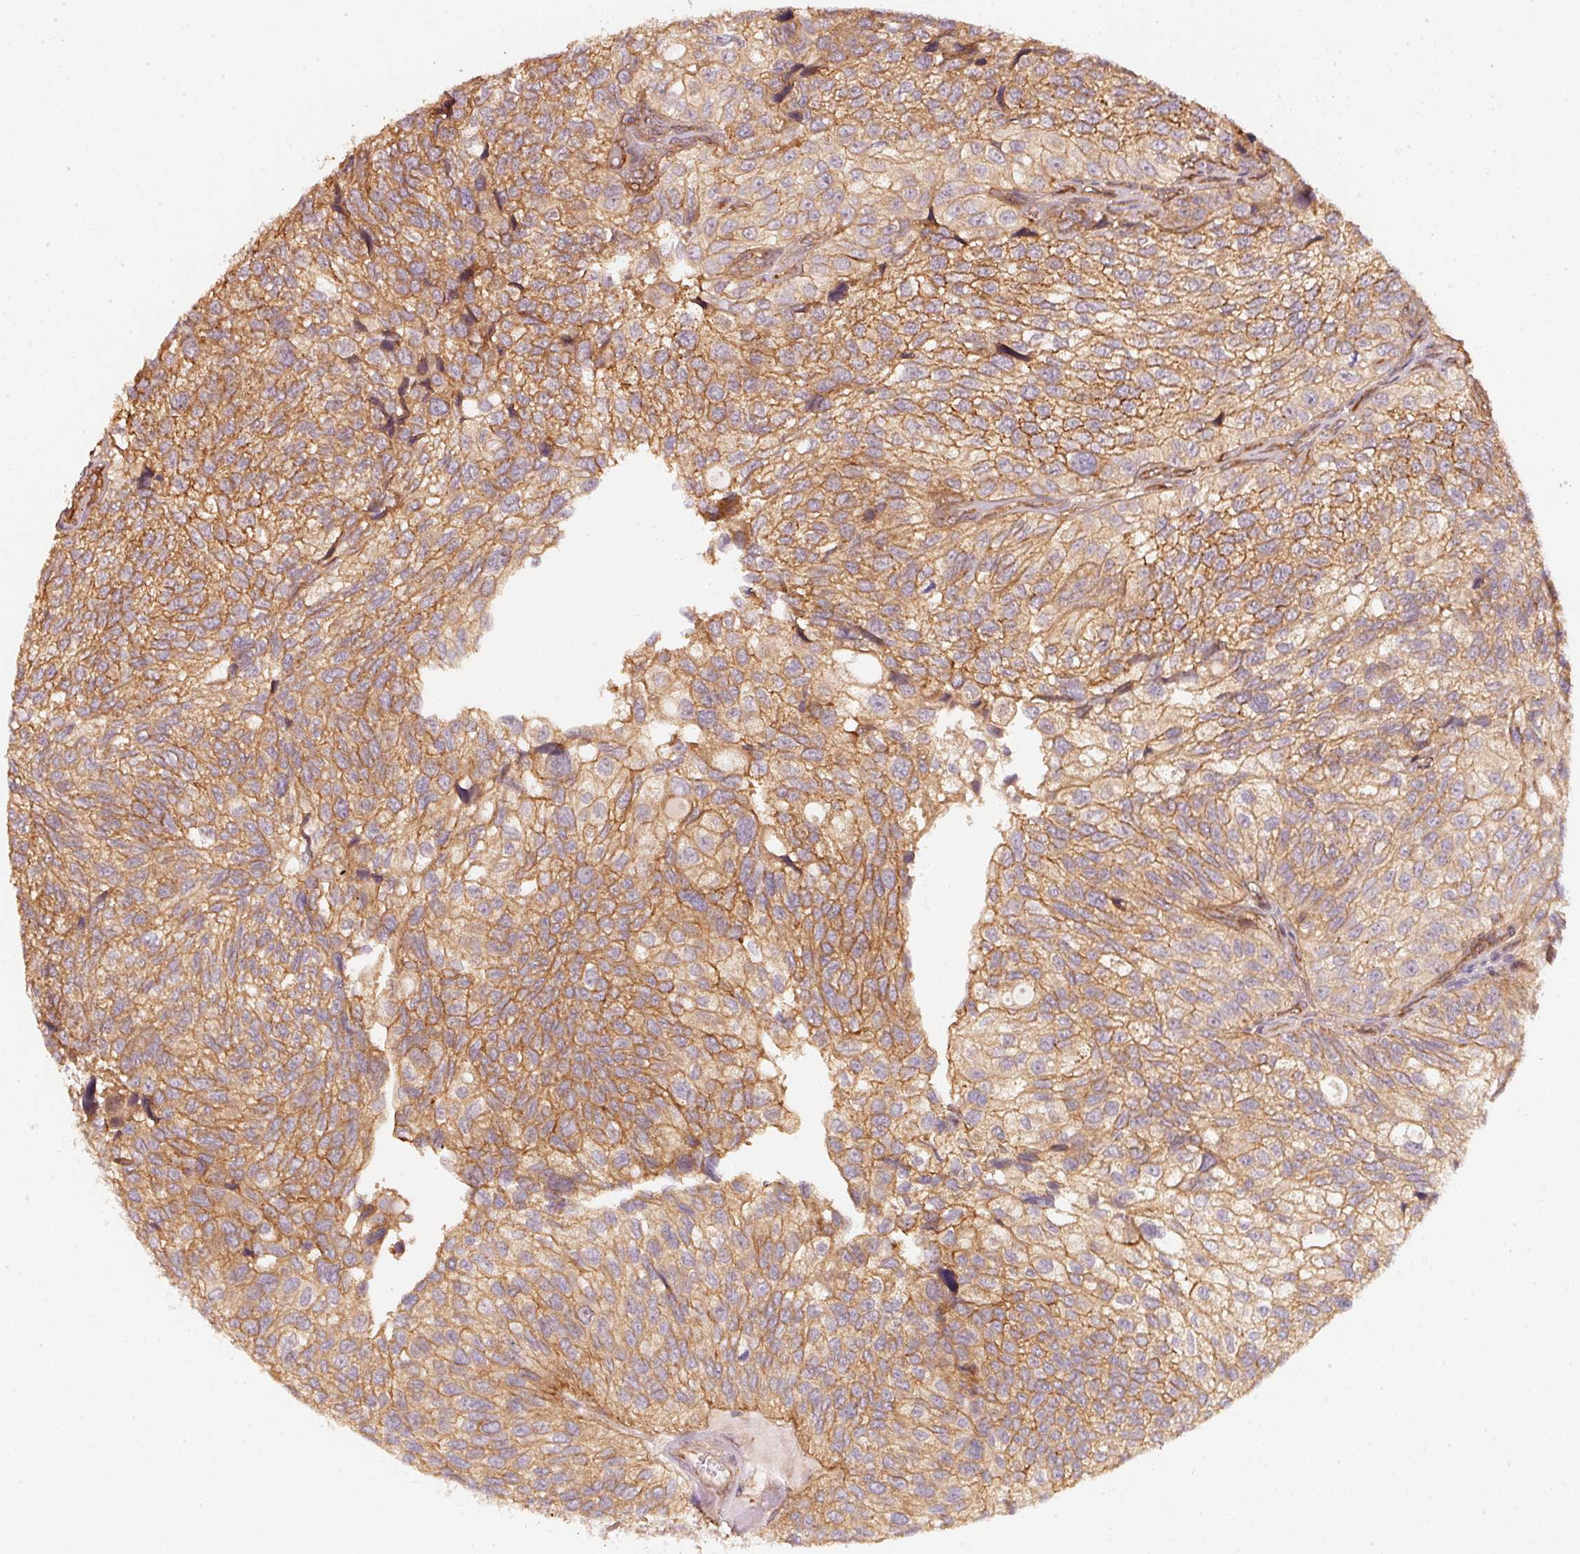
{"staining": {"intensity": "moderate", "quantity": ">75%", "location": "cytoplasmic/membranous"}, "tissue": "urothelial cancer", "cell_type": "Tumor cells", "image_type": "cancer", "snomed": [{"axis": "morphology", "description": "Urothelial carcinoma, NOS"}, {"axis": "topography", "description": "Urinary bladder"}], "caption": "The histopathology image displays immunohistochemical staining of transitional cell carcinoma. There is moderate cytoplasmic/membranous expression is identified in about >75% of tumor cells.", "gene": "CEP95", "patient": {"sex": "male", "age": 87}}